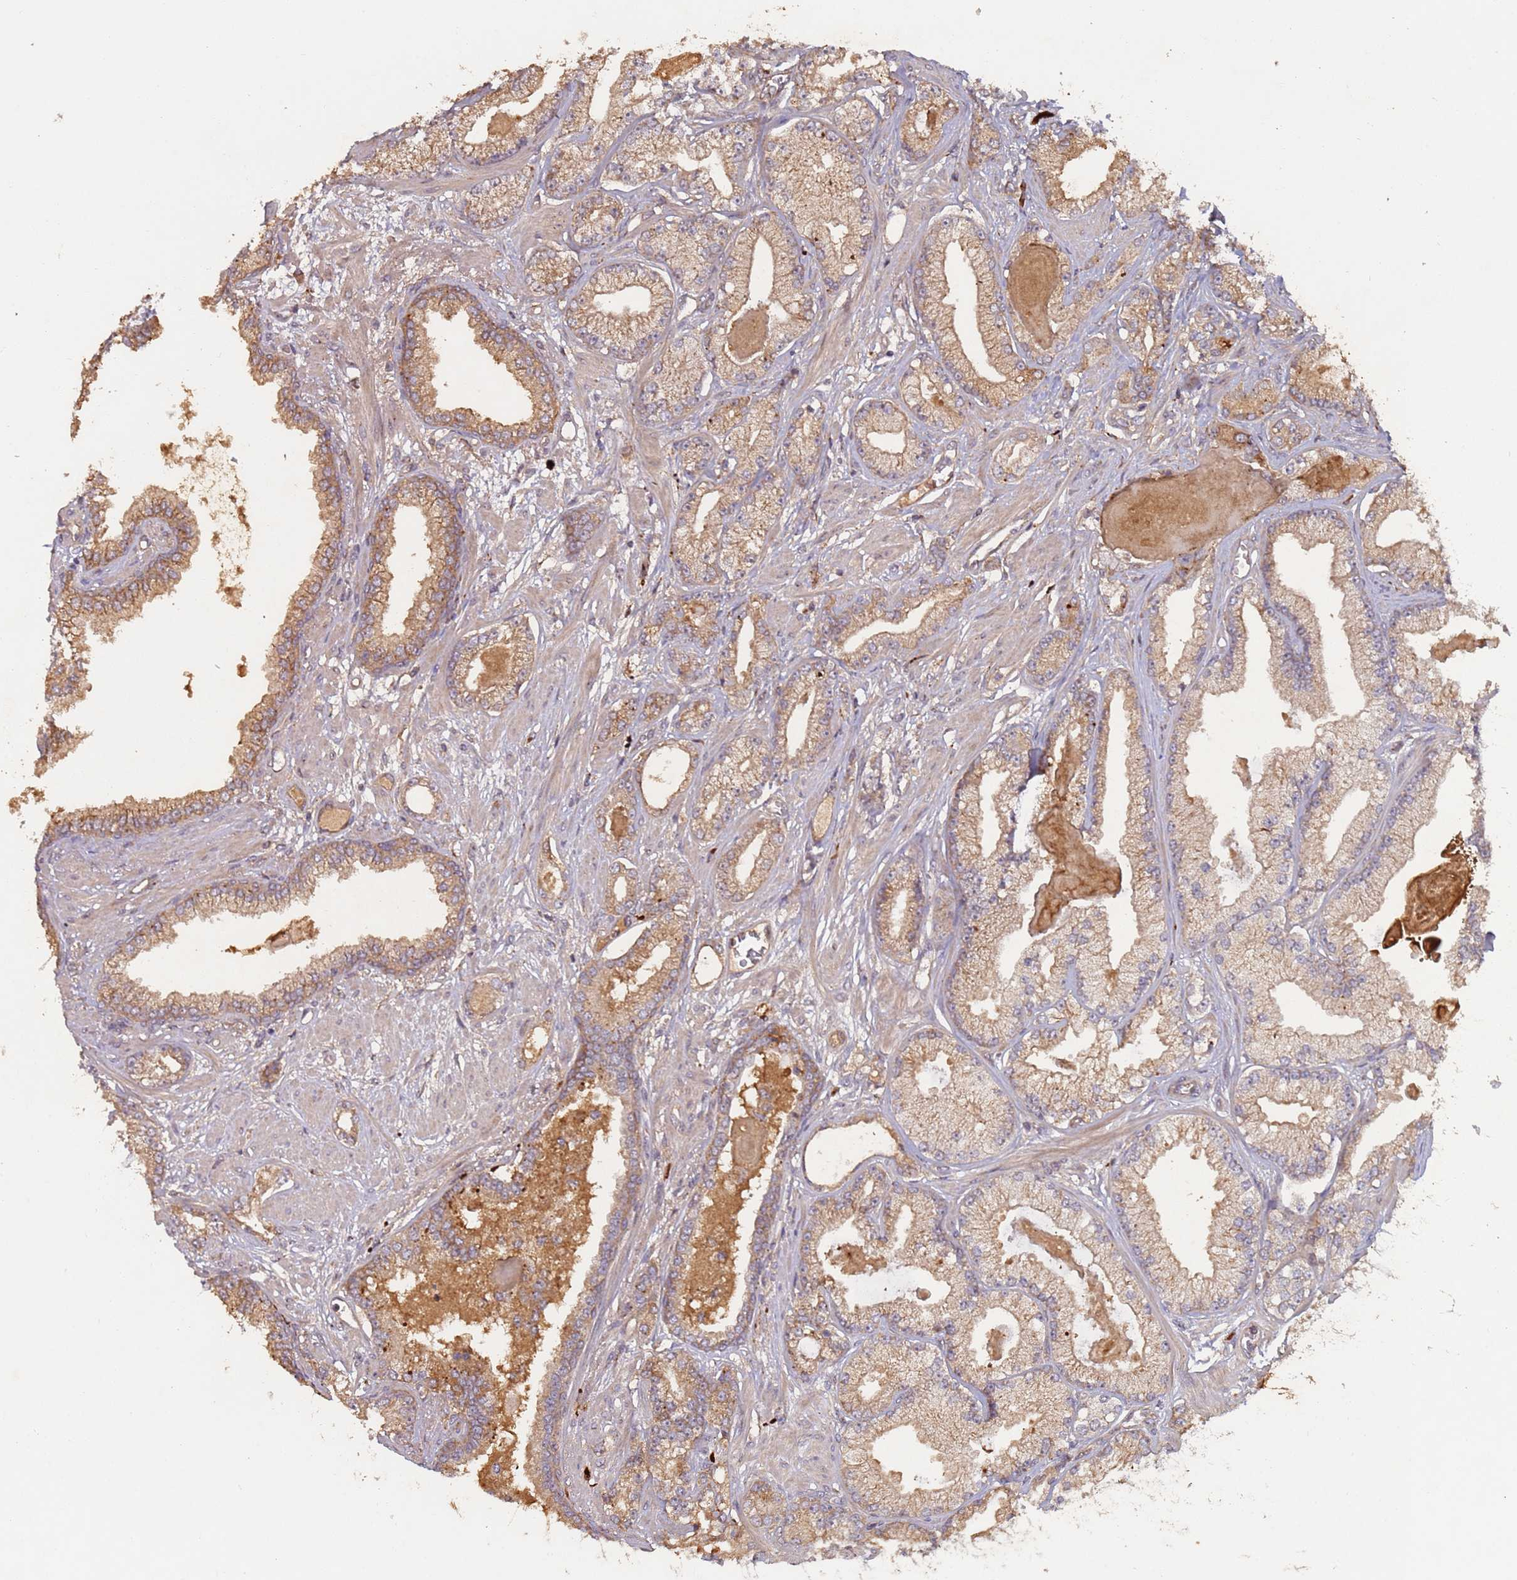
{"staining": {"intensity": "weak", "quantity": ">75%", "location": "cytoplasmic/membranous"}, "tissue": "prostate cancer", "cell_type": "Tumor cells", "image_type": "cancer", "snomed": [{"axis": "morphology", "description": "Adenocarcinoma, Low grade"}, {"axis": "topography", "description": "Prostate"}], "caption": "A brown stain highlights weak cytoplasmic/membranous expression of a protein in human prostate cancer (adenocarcinoma (low-grade)) tumor cells.", "gene": "KANSL1L", "patient": {"sex": "male", "age": 64}}